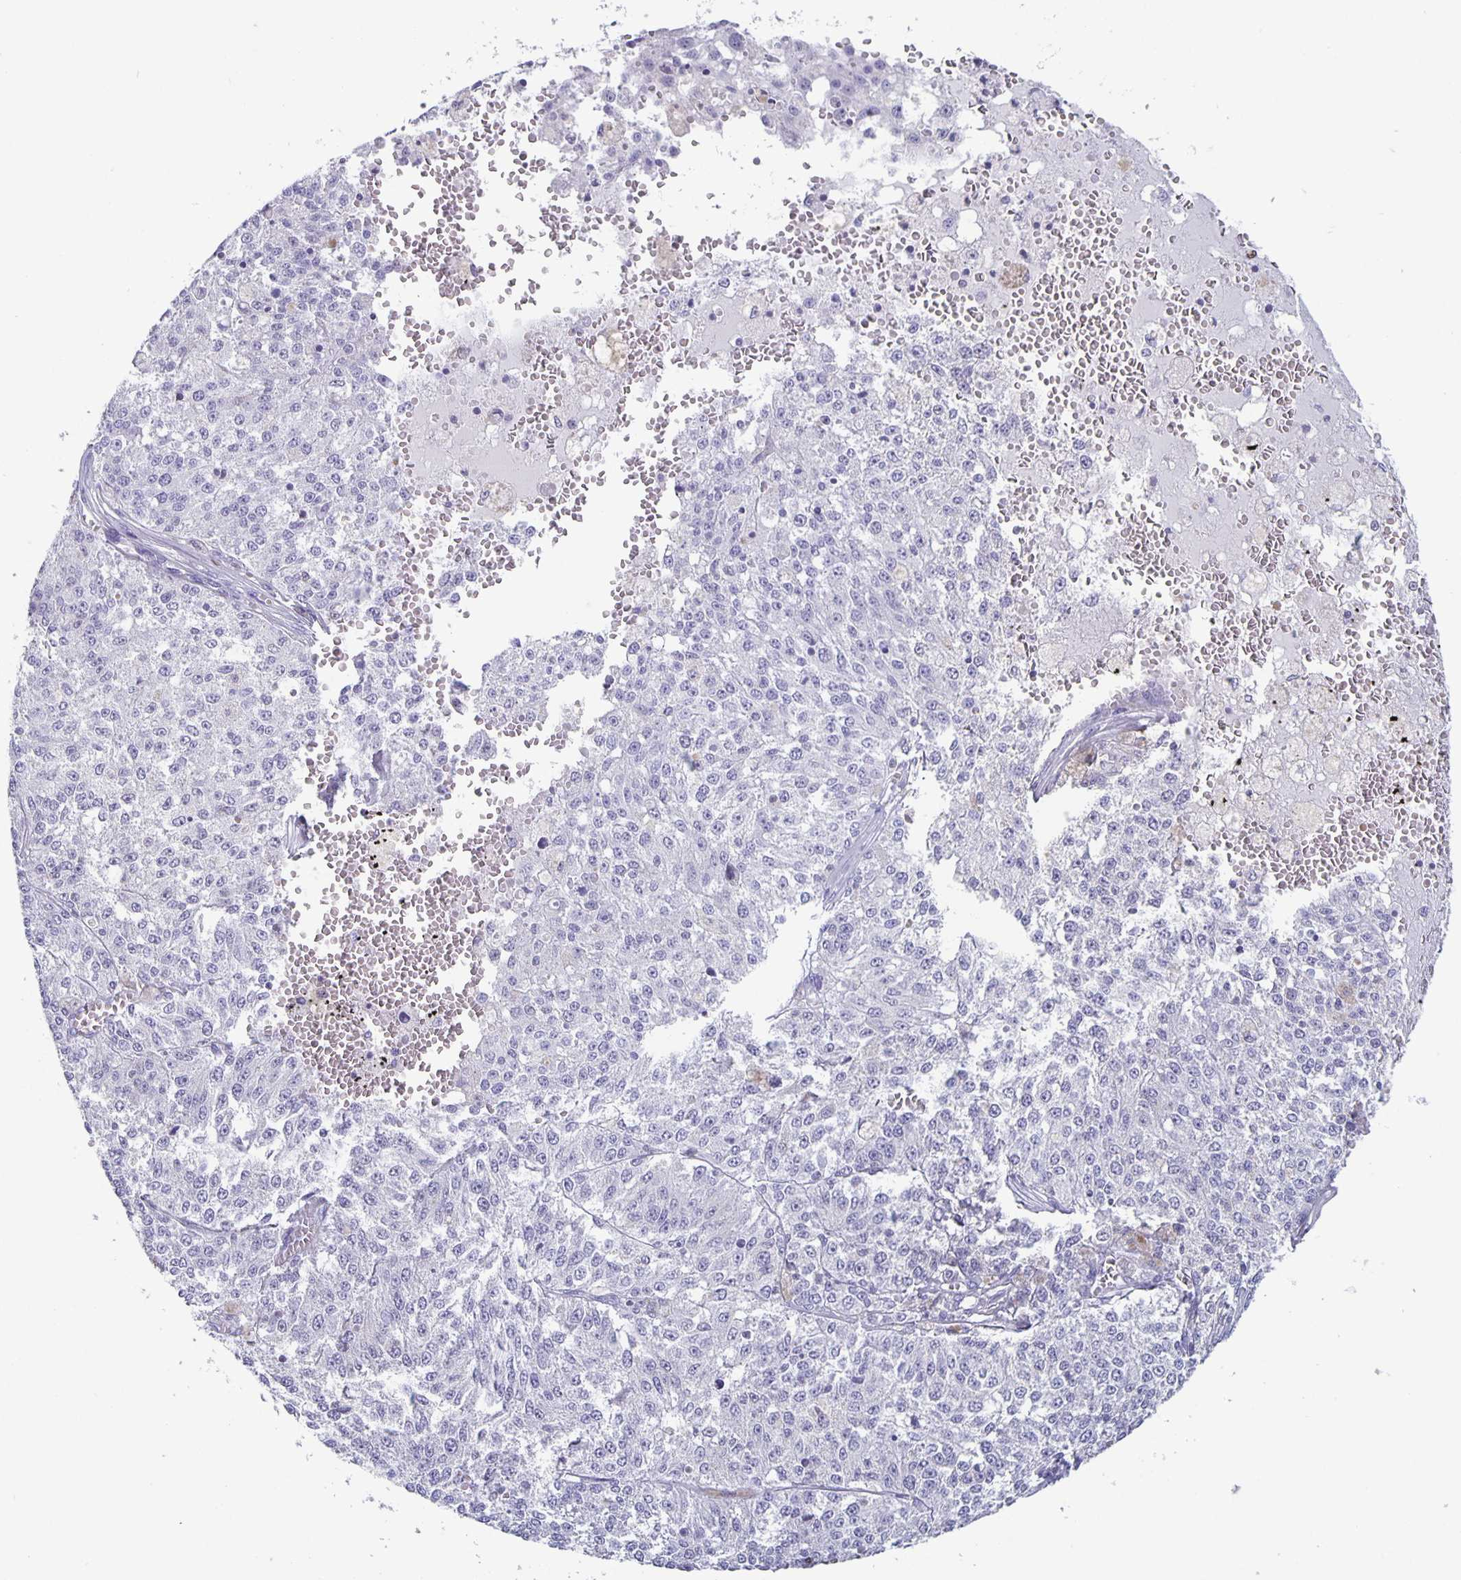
{"staining": {"intensity": "negative", "quantity": "none", "location": "none"}, "tissue": "melanoma", "cell_type": "Tumor cells", "image_type": "cancer", "snomed": [{"axis": "morphology", "description": "Malignant melanoma, Metastatic site"}, {"axis": "topography", "description": "Lymph node"}], "caption": "The photomicrograph shows no staining of tumor cells in melanoma. Brightfield microscopy of immunohistochemistry (IHC) stained with DAB (brown) and hematoxylin (blue), captured at high magnification.", "gene": "SATB2", "patient": {"sex": "female", "age": 64}}